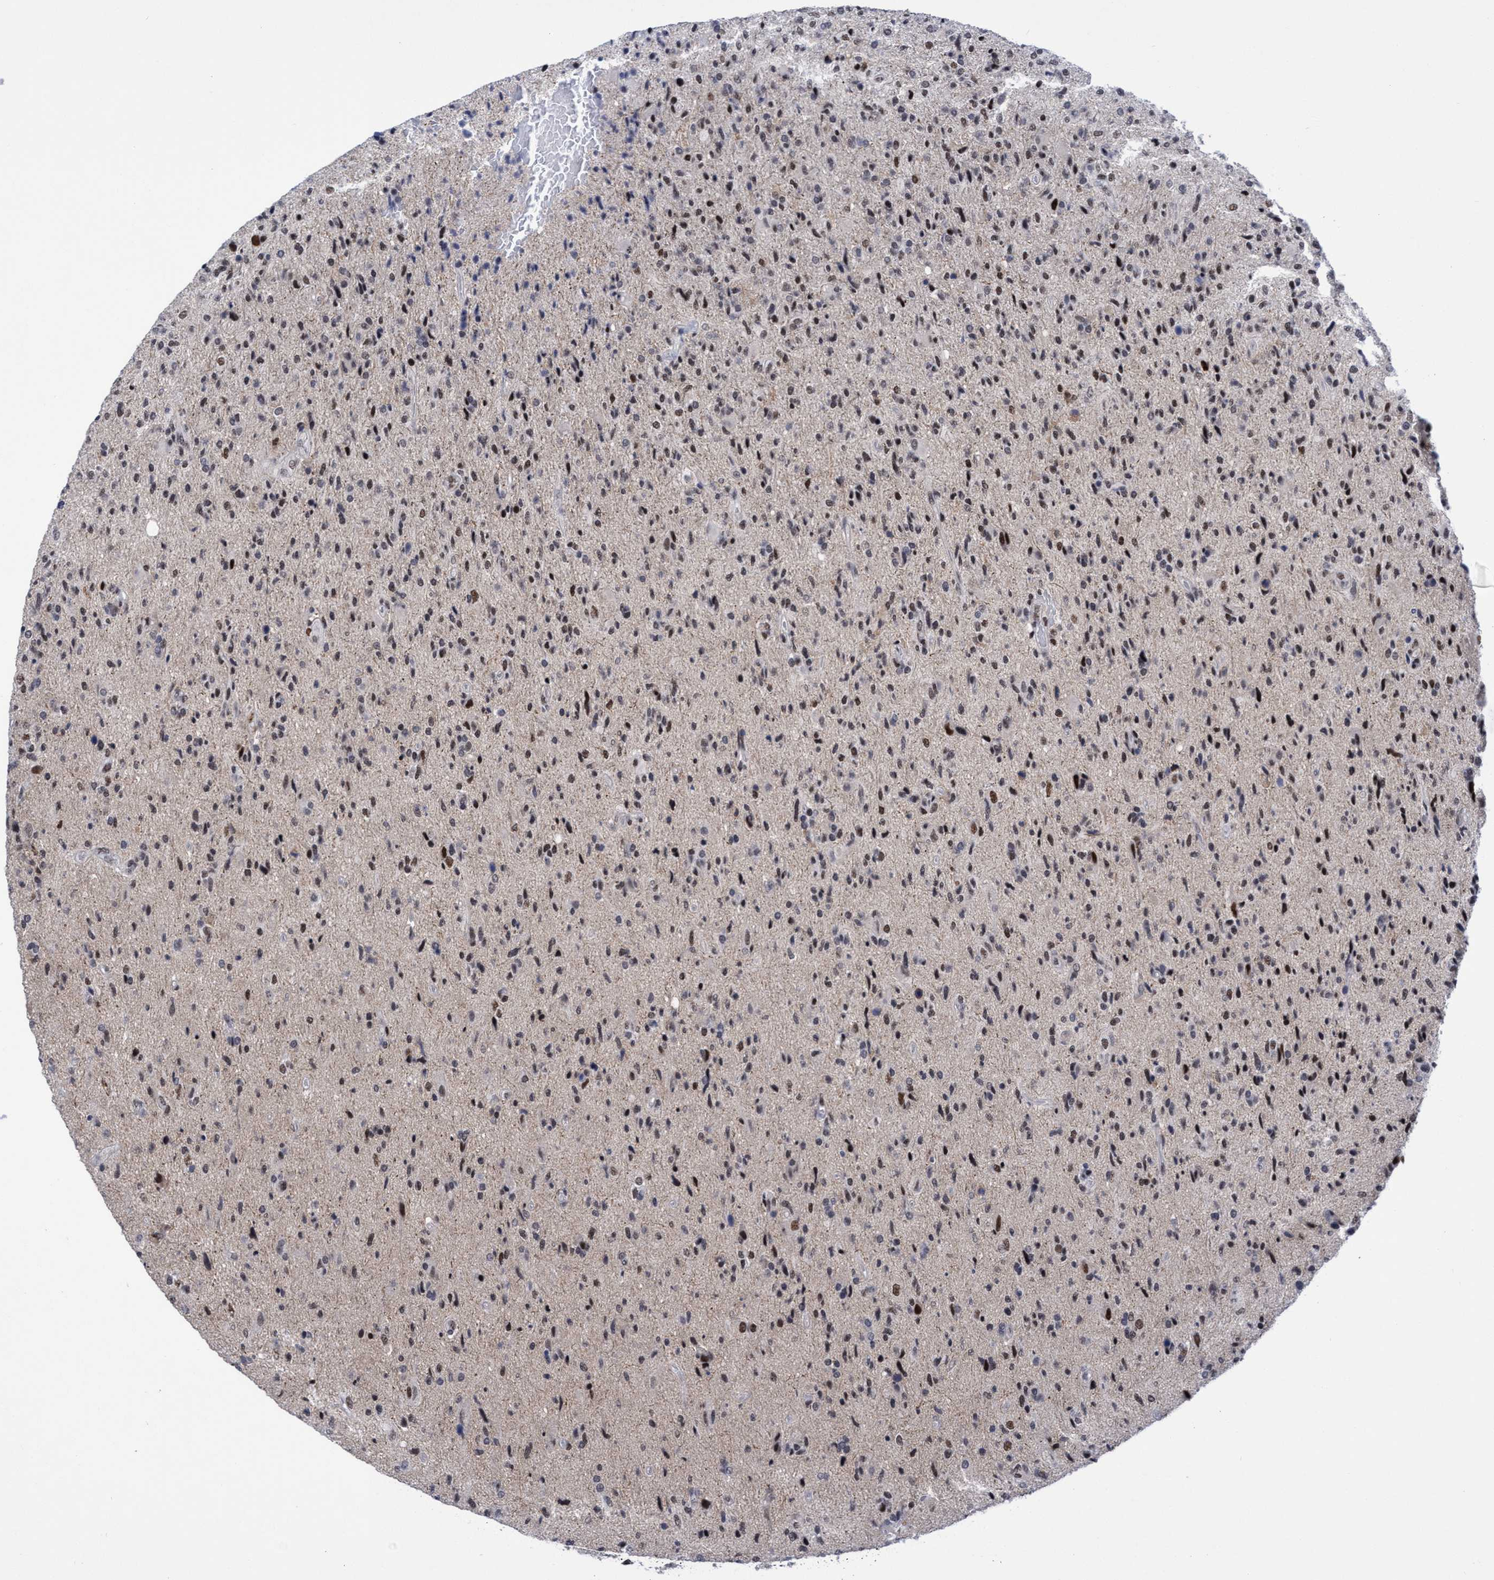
{"staining": {"intensity": "moderate", "quantity": "<25%", "location": "nuclear"}, "tissue": "glioma", "cell_type": "Tumor cells", "image_type": "cancer", "snomed": [{"axis": "morphology", "description": "Glioma, malignant, High grade"}, {"axis": "topography", "description": "Brain"}], "caption": "IHC micrograph of neoplastic tissue: glioma stained using immunohistochemistry (IHC) exhibits low levels of moderate protein expression localized specifically in the nuclear of tumor cells, appearing as a nuclear brown color.", "gene": "C9orf78", "patient": {"sex": "male", "age": 72}}